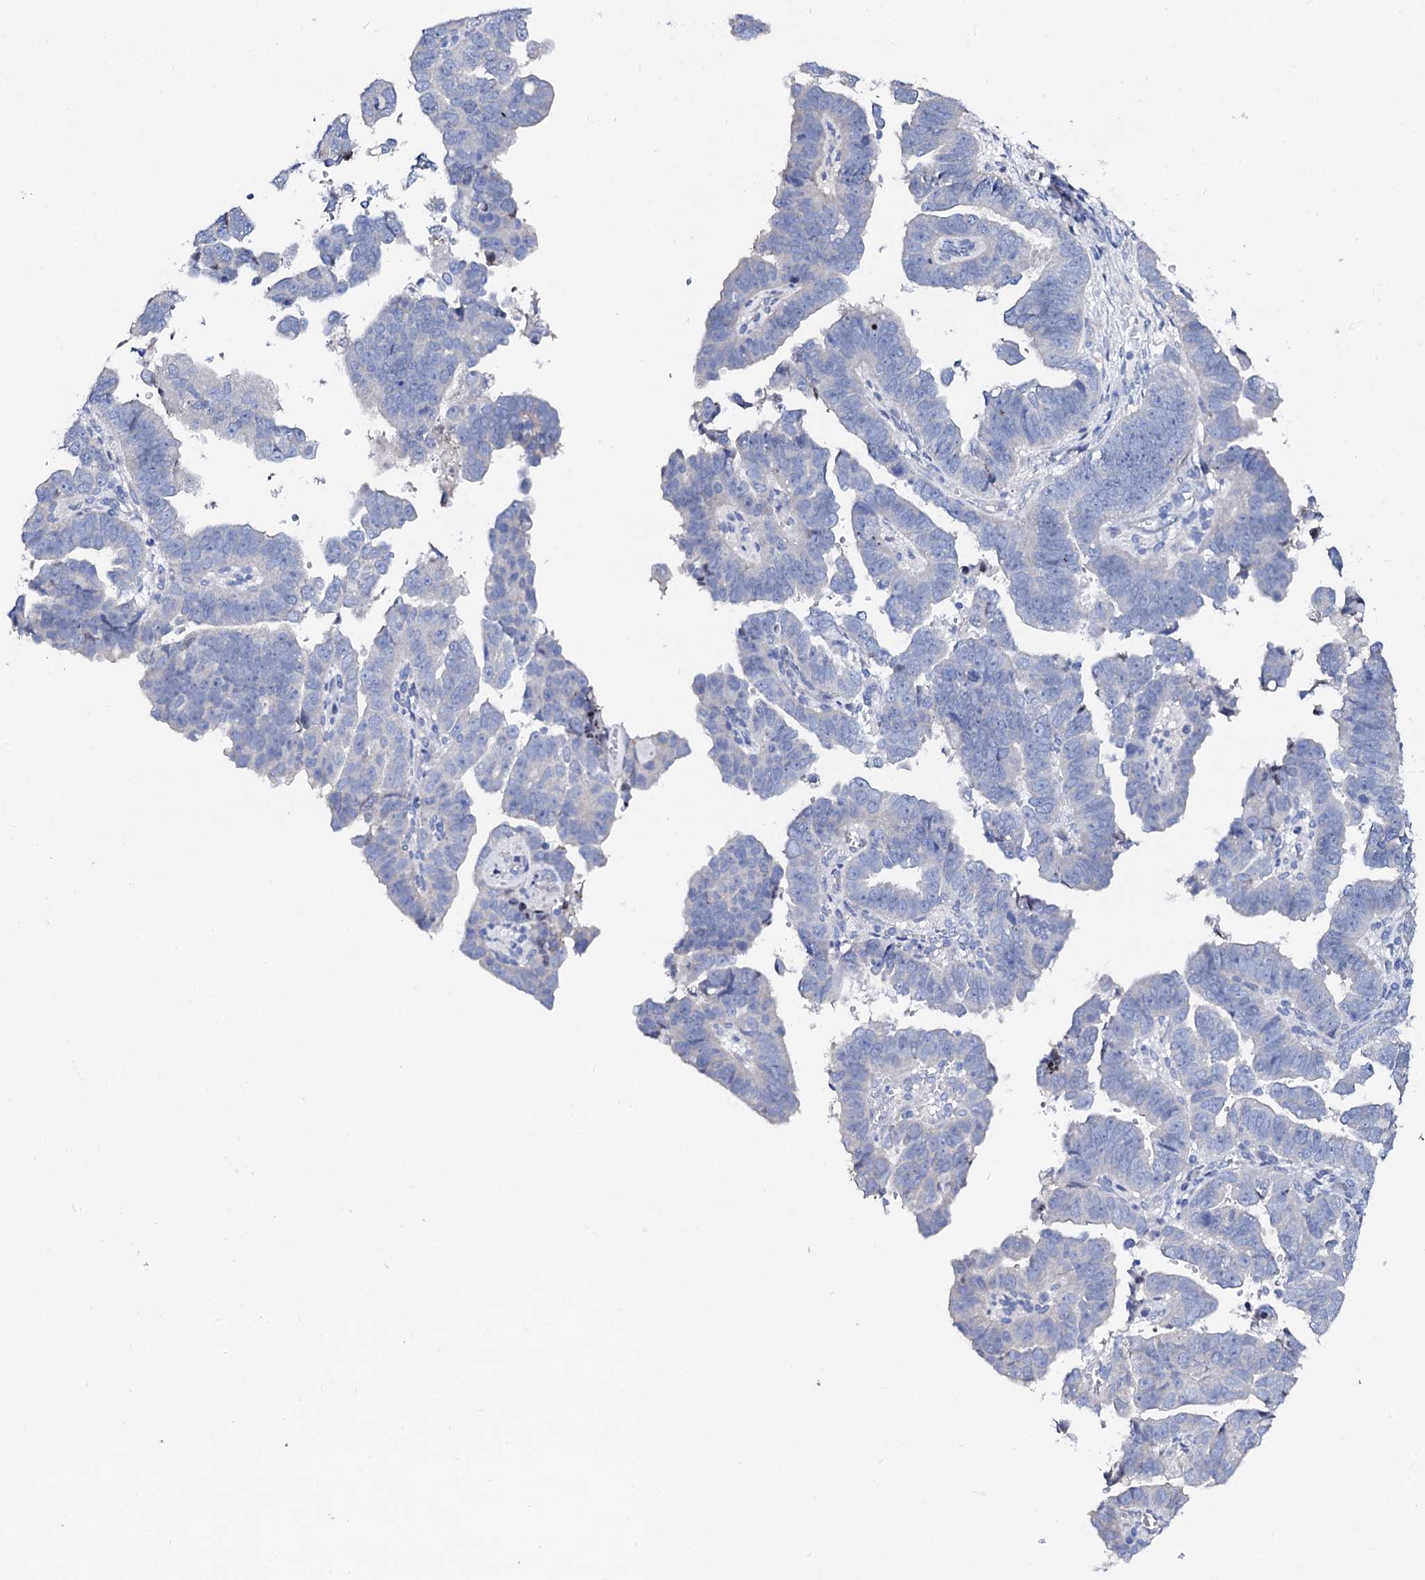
{"staining": {"intensity": "negative", "quantity": "none", "location": "none"}, "tissue": "endometrial cancer", "cell_type": "Tumor cells", "image_type": "cancer", "snomed": [{"axis": "morphology", "description": "Adenocarcinoma, NOS"}, {"axis": "topography", "description": "Endometrium"}], "caption": "A histopathology image of endometrial cancer stained for a protein exhibits no brown staining in tumor cells. (Brightfield microscopy of DAB (3,3'-diaminobenzidine) immunohistochemistry (IHC) at high magnification).", "gene": "TRDN", "patient": {"sex": "female", "age": 75}}